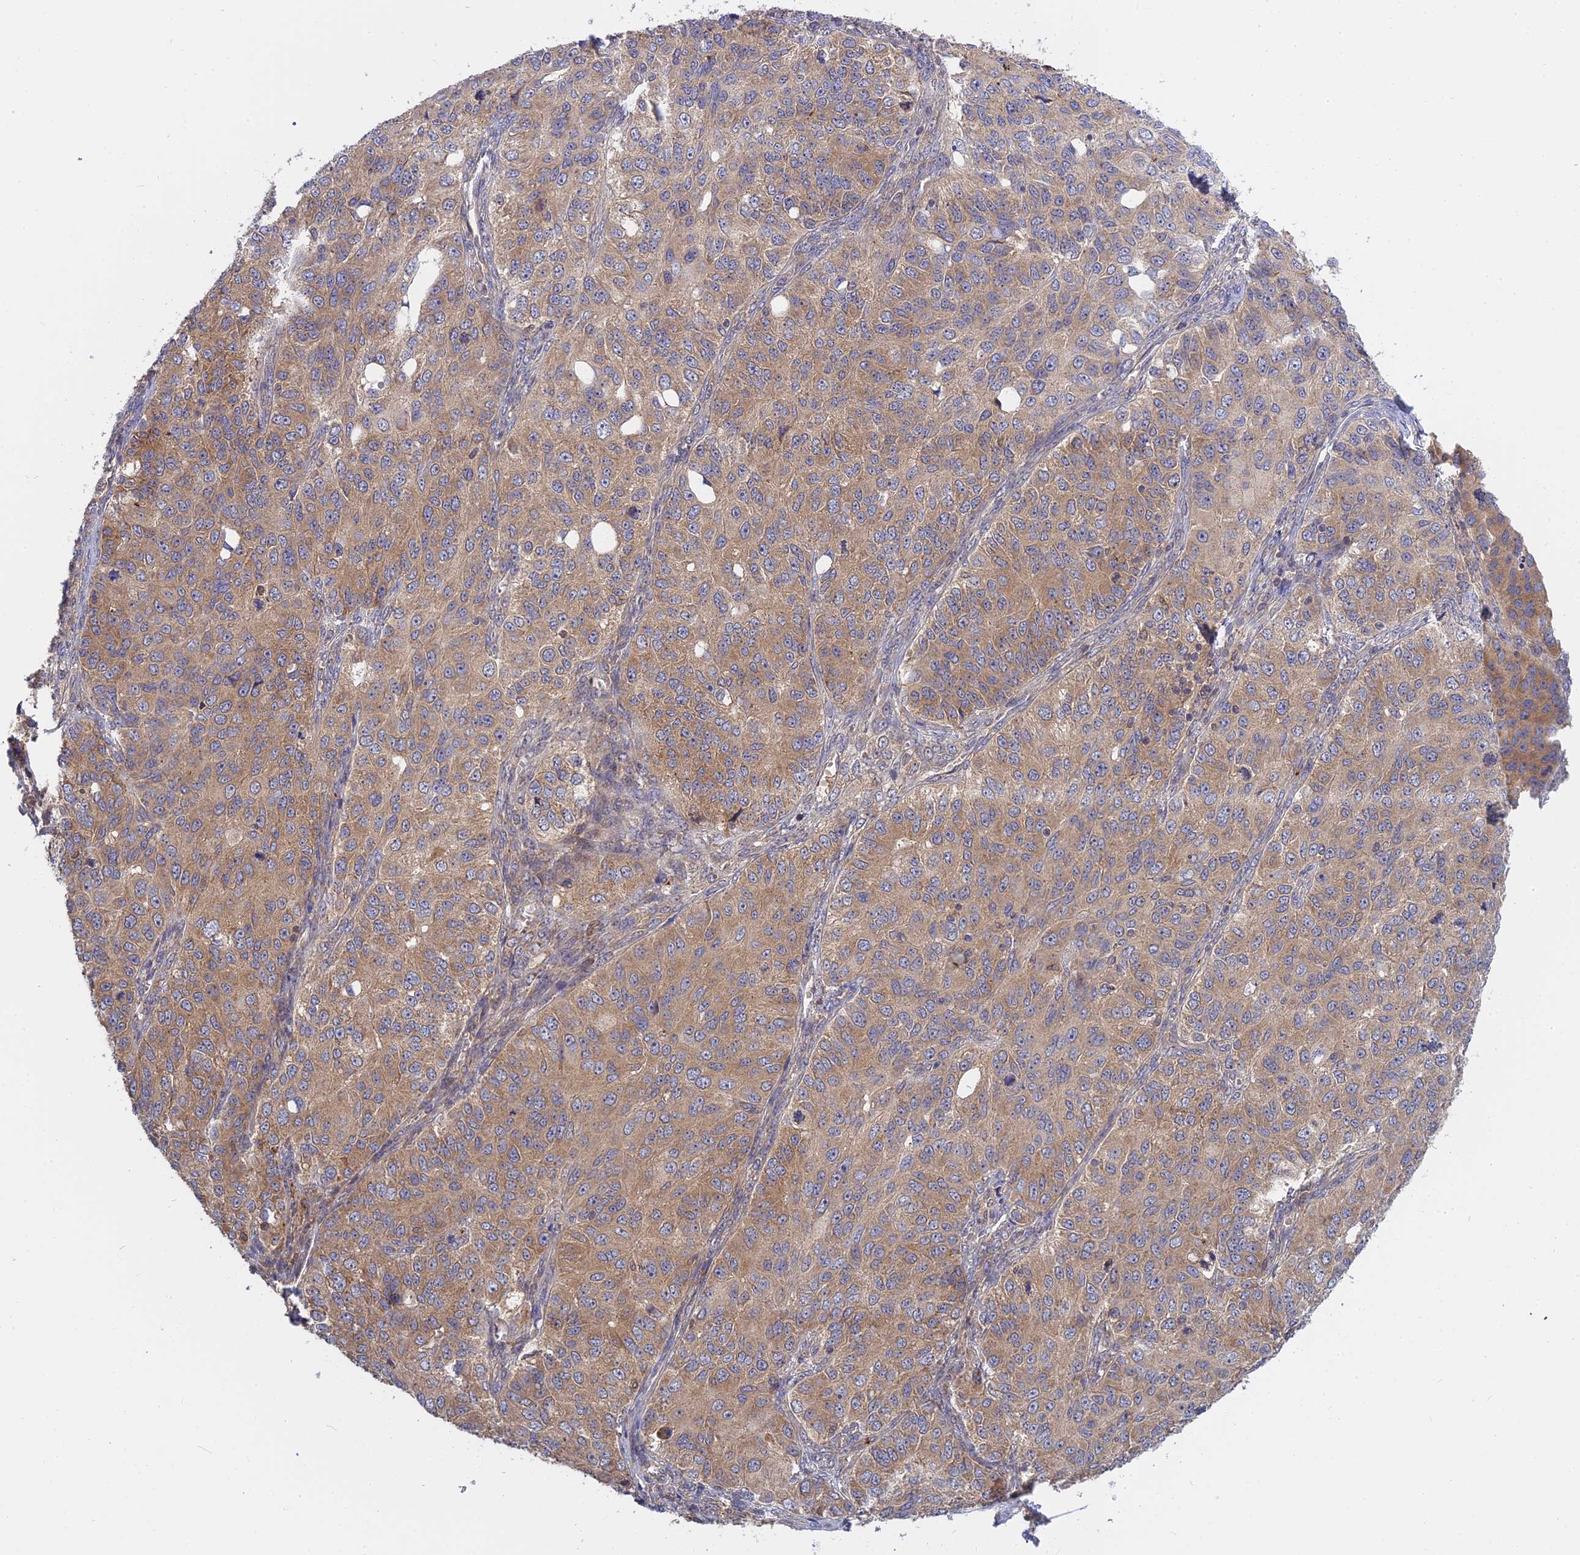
{"staining": {"intensity": "moderate", "quantity": ">75%", "location": "cytoplasmic/membranous"}, "tissue": "ovarian cancer", "cell_type": "Tumor cells", "image_type": "cancer", "snomed": [{"axis": "morphology", "description": "Carcinoma, endometroid"}, {"axis": "topography", "description": "Ovary"}], "caption": "A brown stain labels moderate cytoplasmic/membranous positivity of a protein in ovarian cancer (endometroid carcinoma) tumor cells. (DAB IHC with brightfield microscopy, high magnification).", "gene": "IL21R", "patient": {"sex": "female", "age": 51}}